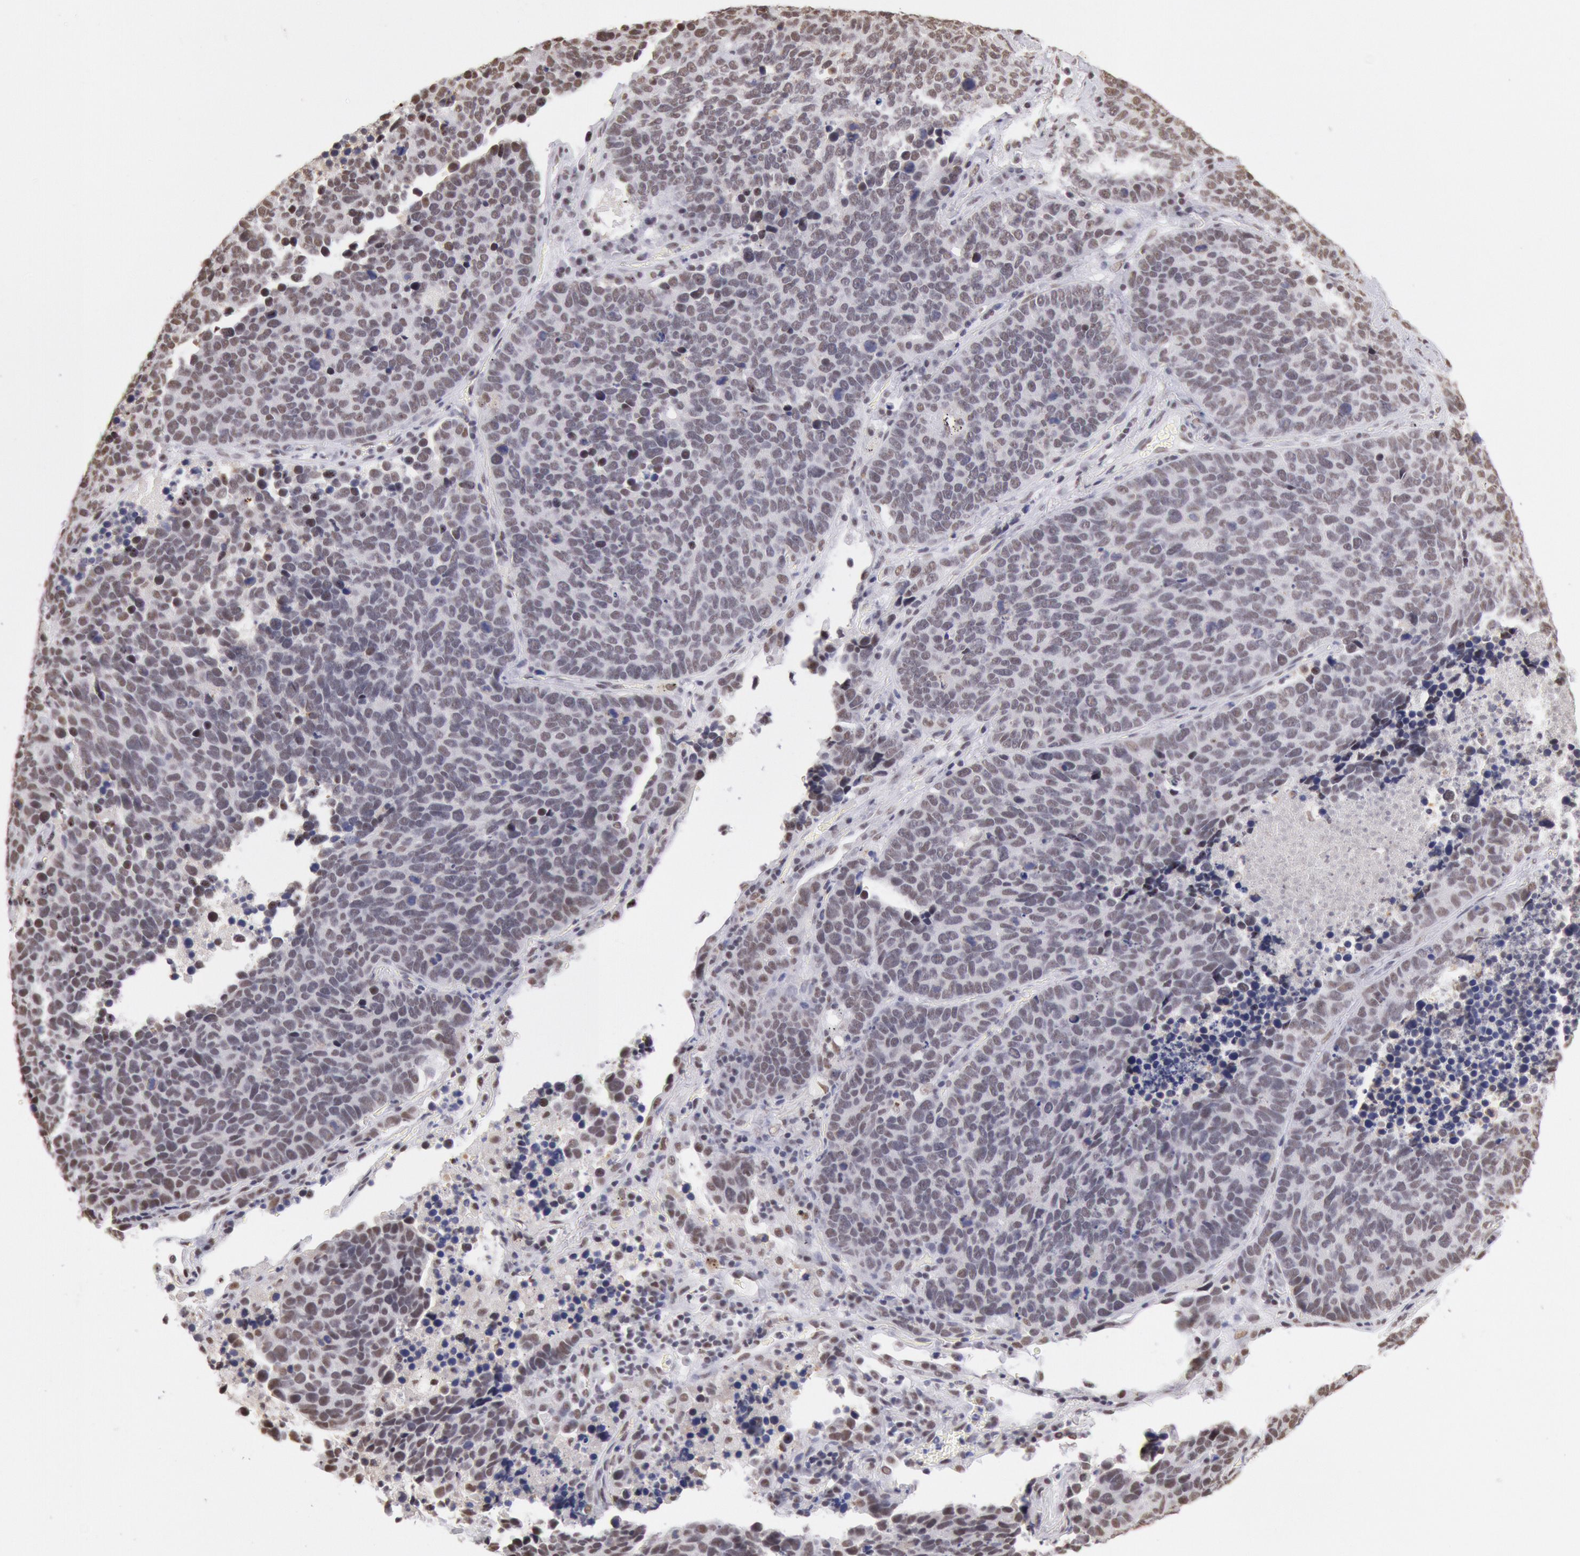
{"staining": {"intensity": "weak", "quantity": "25%-75%", "location": "nuclear"}, "tissue": "lung cancer", "cell_type": "Tumor cells", "image_type": "cancer", "snomed": [{"axis": "morphology", "description": "Neoplasm, malignant, NOS"}, {"axis": "topography", "description": "Lung"}], "caption": "IHC of neoplasm (malignant) (lung) shows low levels of weak nuclear expression in about 25%-75% of tumor cells.", "gene": "SNRPD3", "patient": {"sex": "female", "age": 75}}